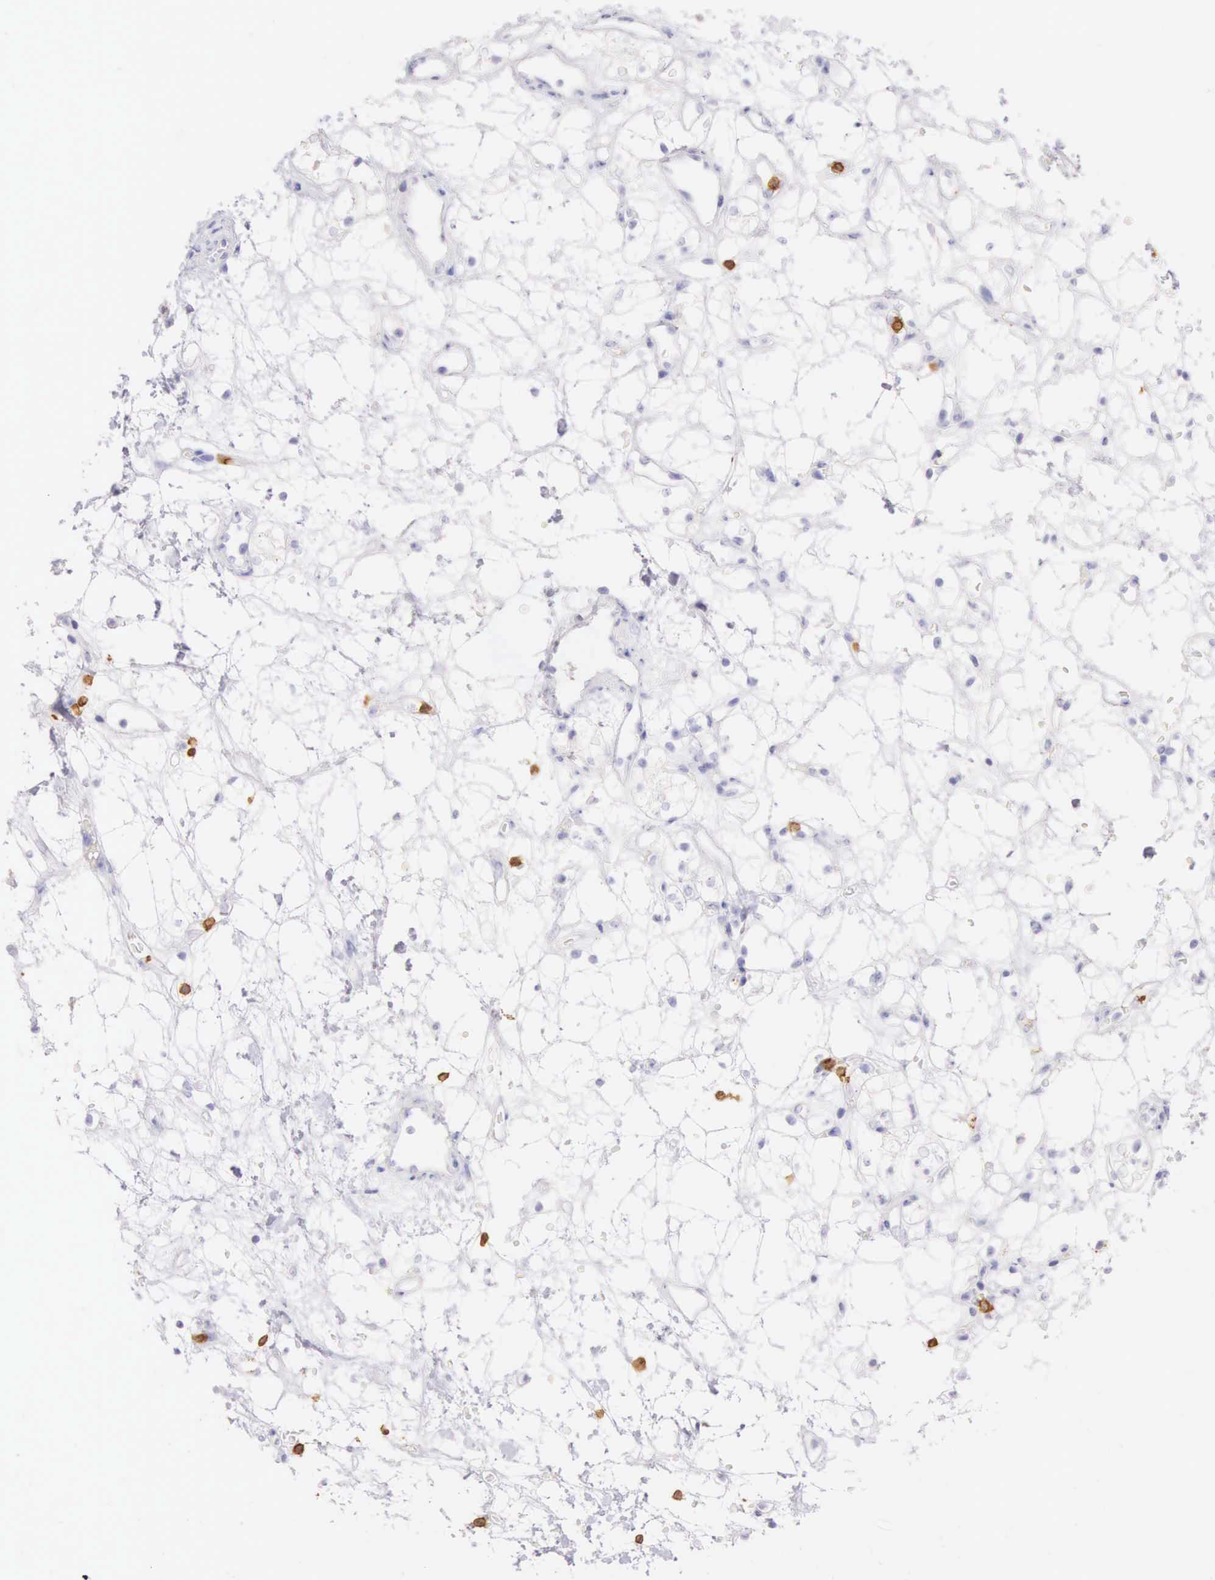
{"staining": {"intensity": "negative", "quantity": "none", "location": "none"}, "tissue": "renal cancer", "cell_type": "Tumor cells", "image_type": "cancer", "snomed": [{"axis": "morphology", "description": "Adenocarcinoma, NOS"}, {"axis": "topography", "description": "Kidney"}], "caption": "The immunohistochemistry (IHC) histopathology image has no significant positivity in tumor cells of renal cancer (adenocarcinoma) tissue.", "gene": "CD3E", "patient": {"sex": "female", "age": 60}}